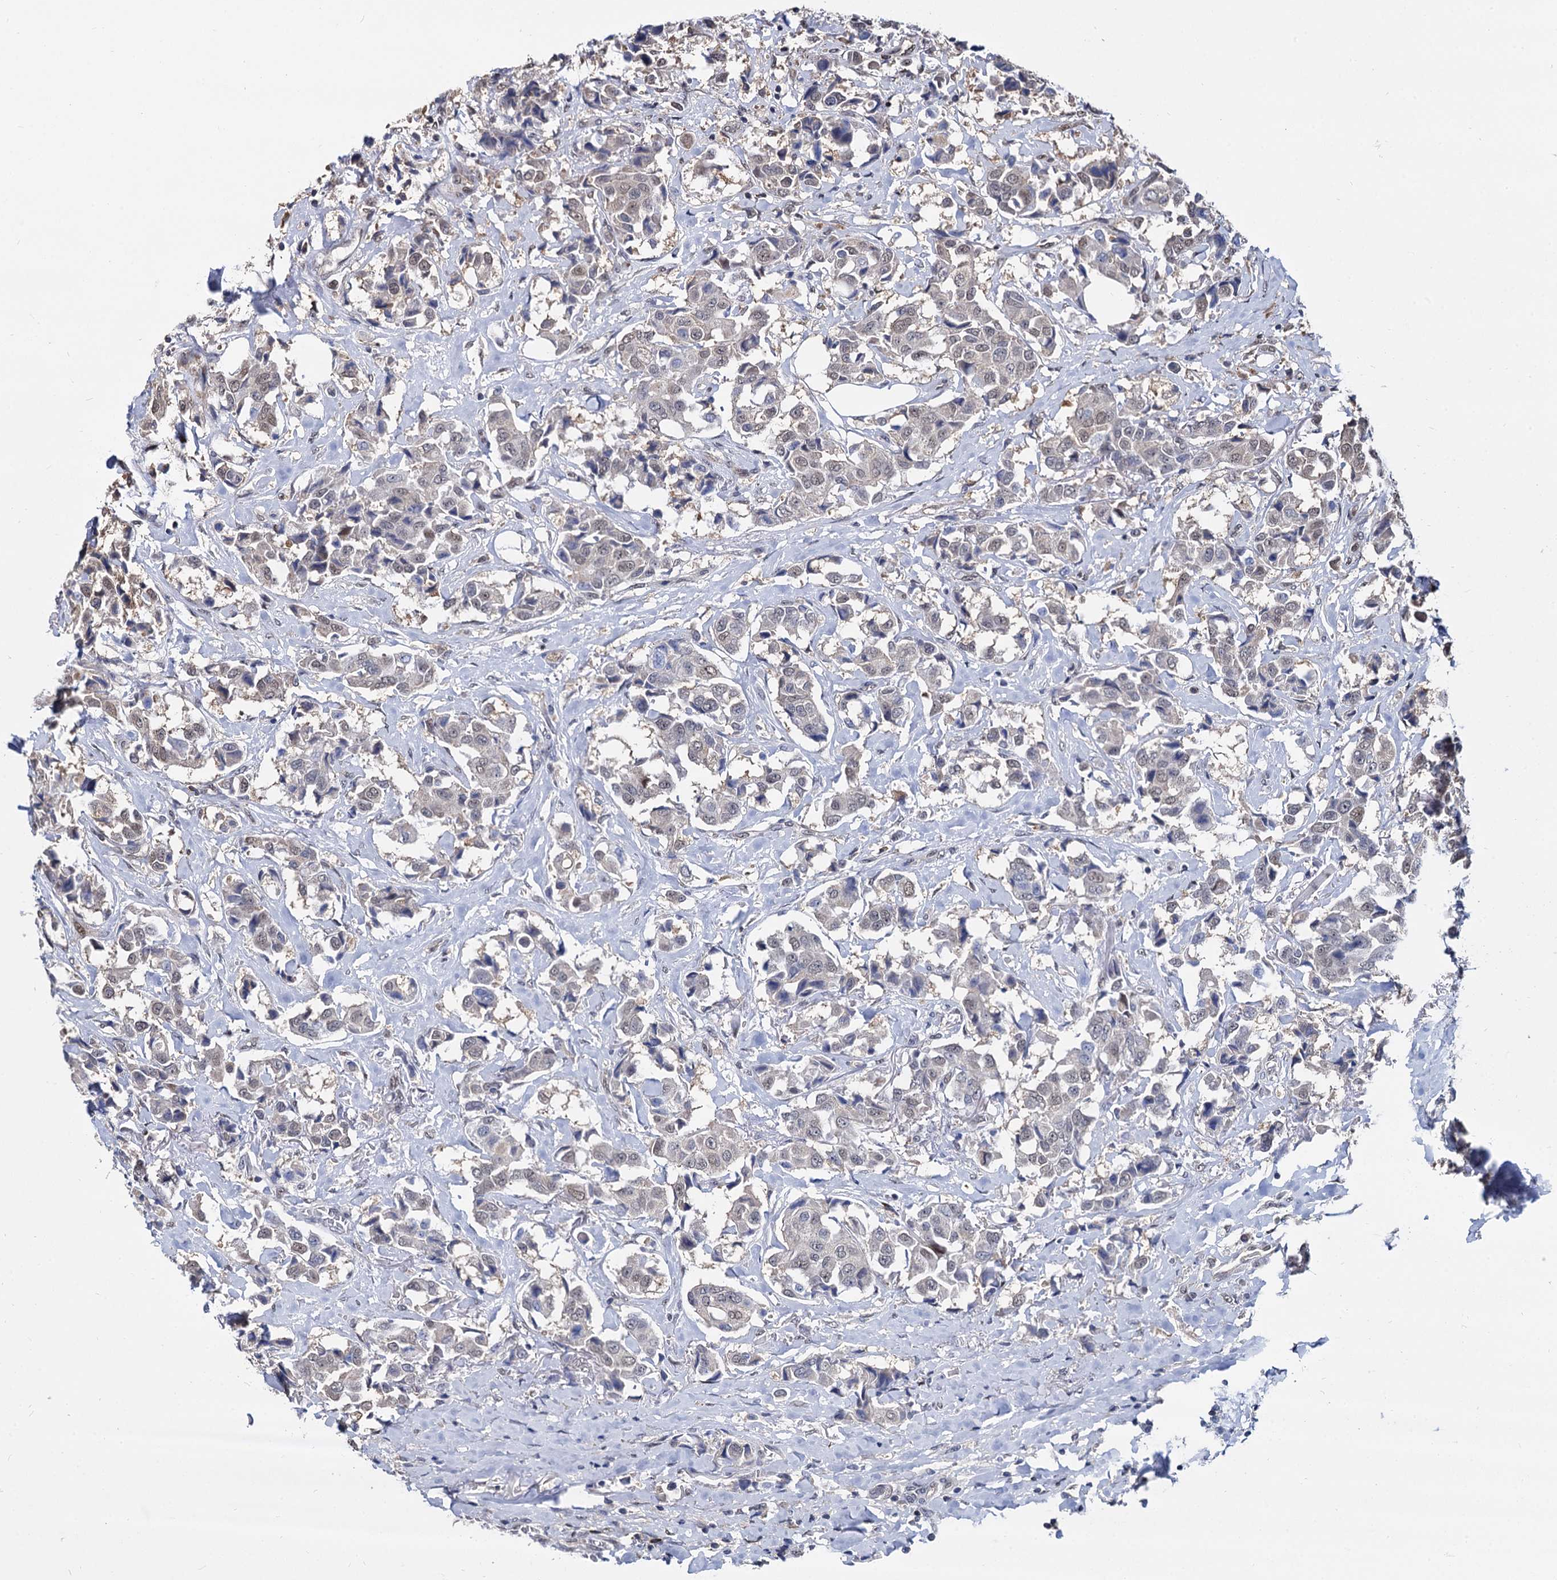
{"staining": {"intensity": "weak", "quantity": "25%-75%", "location": "nuclear"}, "tissue": "breast cancer", "cell_type": "Tumor cells", "image_type": "cancer", "snomed": [{"axis": "morphology", "description": "Duct carcinoma"}, {"axis": "topography", "description": "Breast"}], "caption": "Protein expression analysis of breast intraductal carcinoma exhibits weak nuclear staining in approximately 25%-75% of tumor cells.", "gene": "PSMD4", "patient": {"sex": "female", "age": 80}}